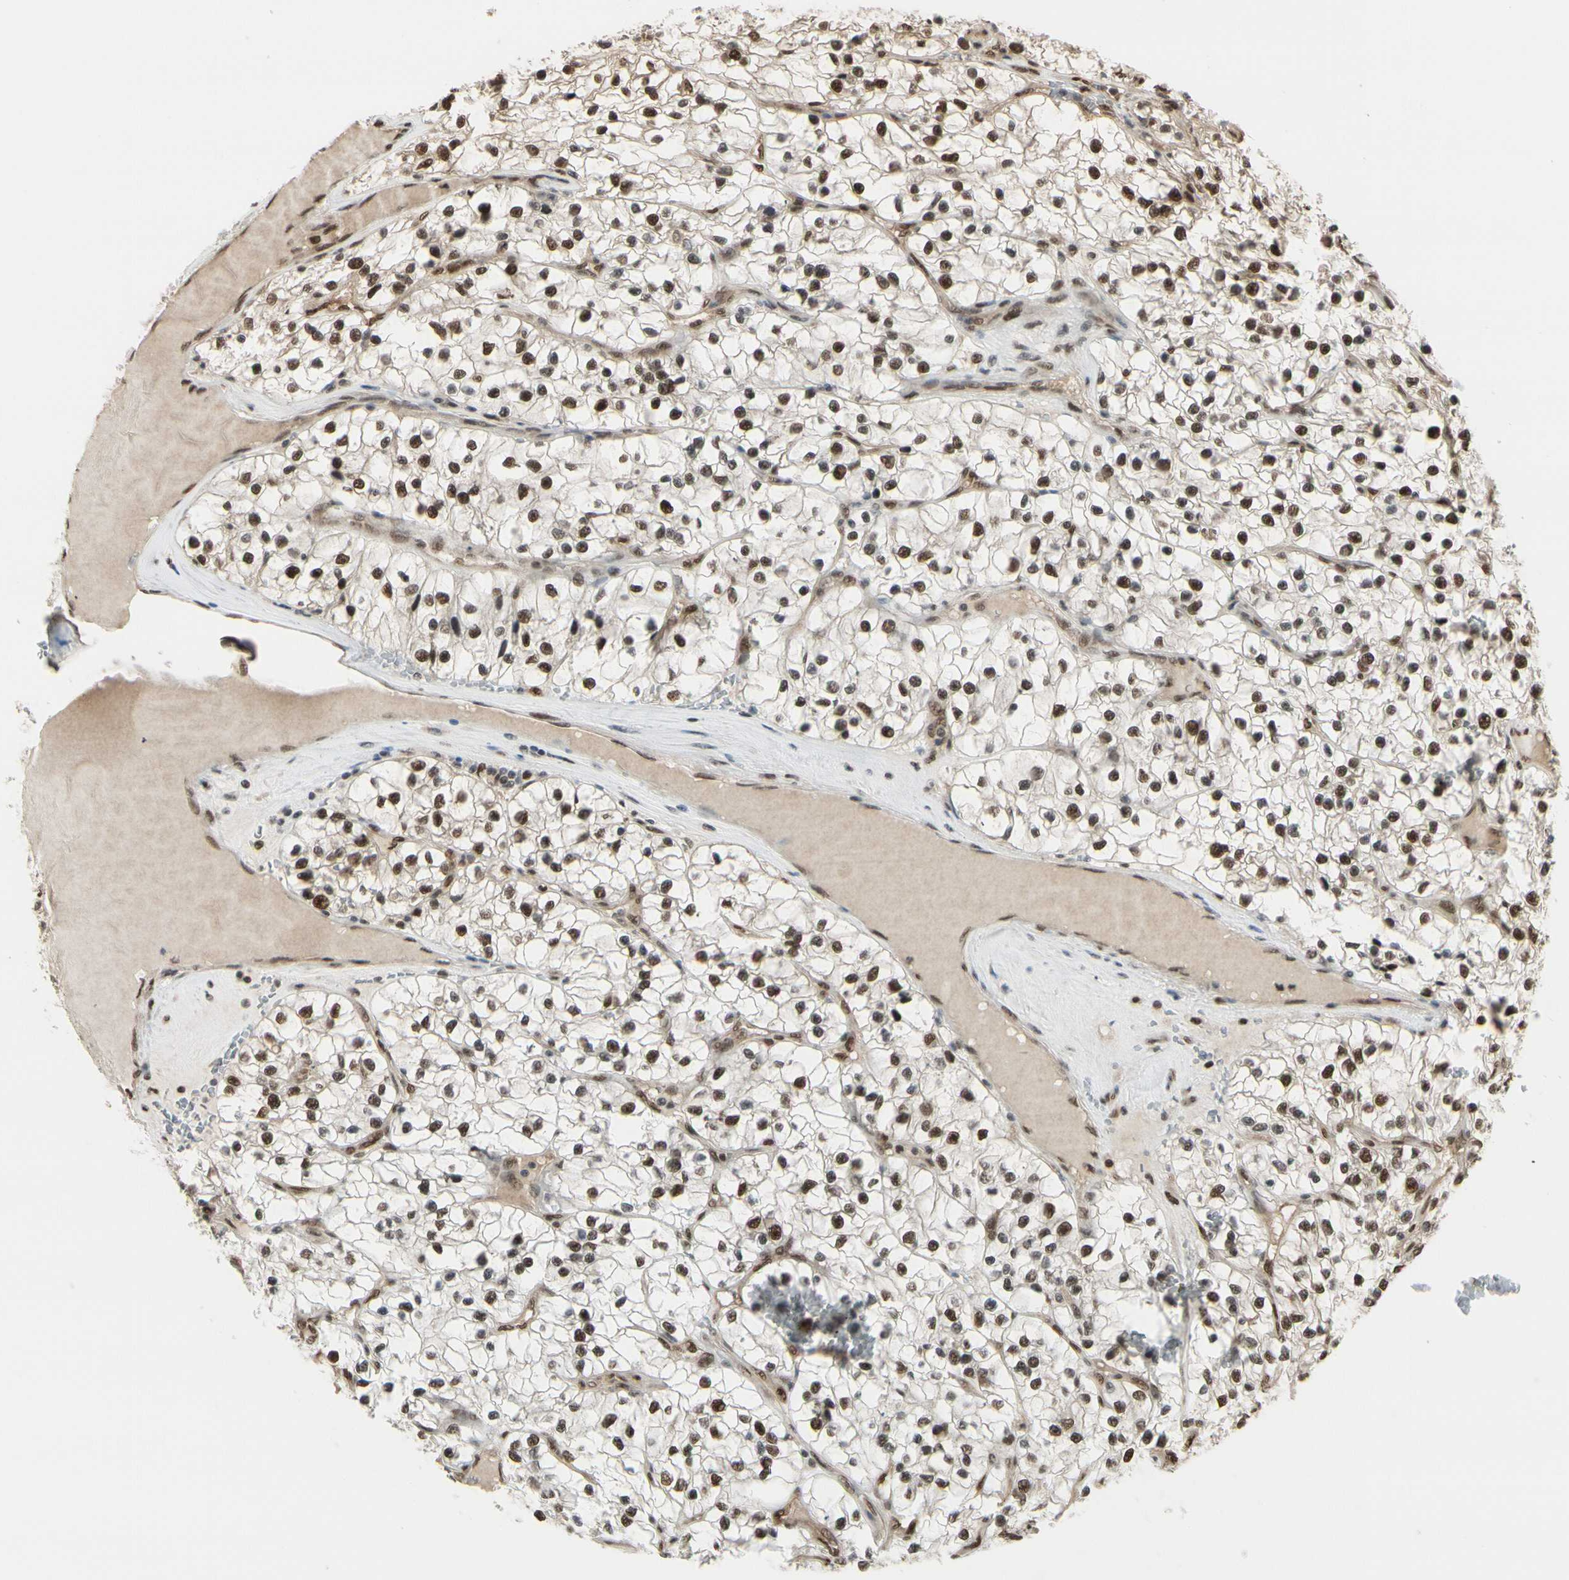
{"staining": {"intensity": "strong", "quantity": ">75%", "location": "cytoplasmic/membranous,nuclear"}, "tissue": "renal cancer", "cell_type": "Tumor cells", "image_type": "cancer", "snomed": [{"axis": "morphology", "description": "Adenocarcinoma, NOS"}, {"axis": "topography", "description": "Kidney"}], "caption": "Protein expression analysis of human renal adenocarcinoma reveals strong cytoplasmic/membranous and nuclear positivity in approximately >75% of tumor cells.", "gene": "HSF1", "patient": {"sex": "female", "age": 57}}